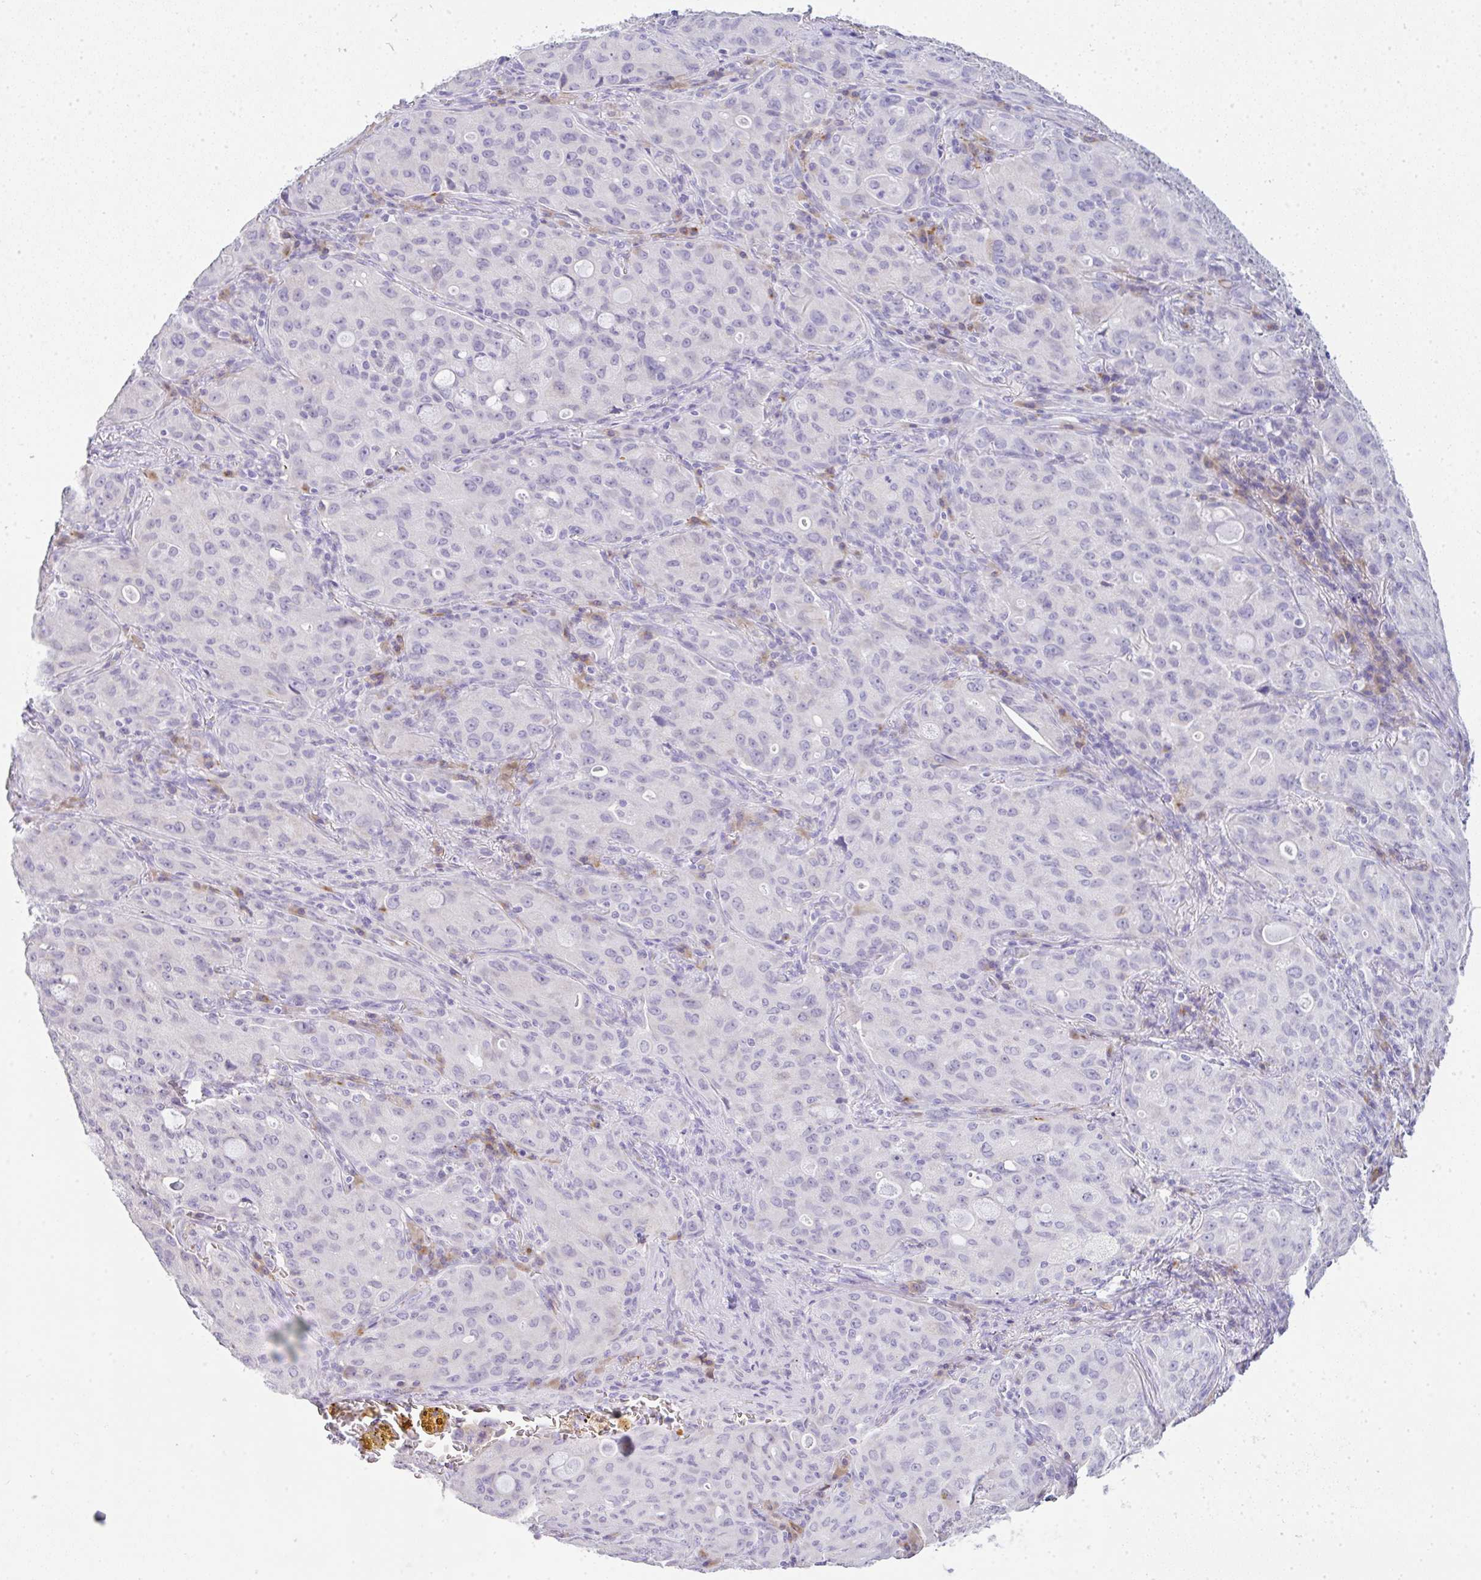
{"staining": {"intensity": "negative", "quantity": "none", "location": "none"}, "tissue": "lung cancer", "cell_type": "Tumor cells", "image_type": "cancer", "snomed": [{"axis": "morphology", "description": "Adenocarcinoma, NOS"}, {"axis": "topography", "description": "Lung"}], "caption": "Tumor cells are negative for brown protein staining in lung cancer. (Stains: DAB (3,3'-diaminobenzidine) IHC with hematoxylin counter stain, Microscopy: brightfield microscopy at high magnification).", "gene": "LPAR4", "patient": {"sex": "female", "age": 44}}